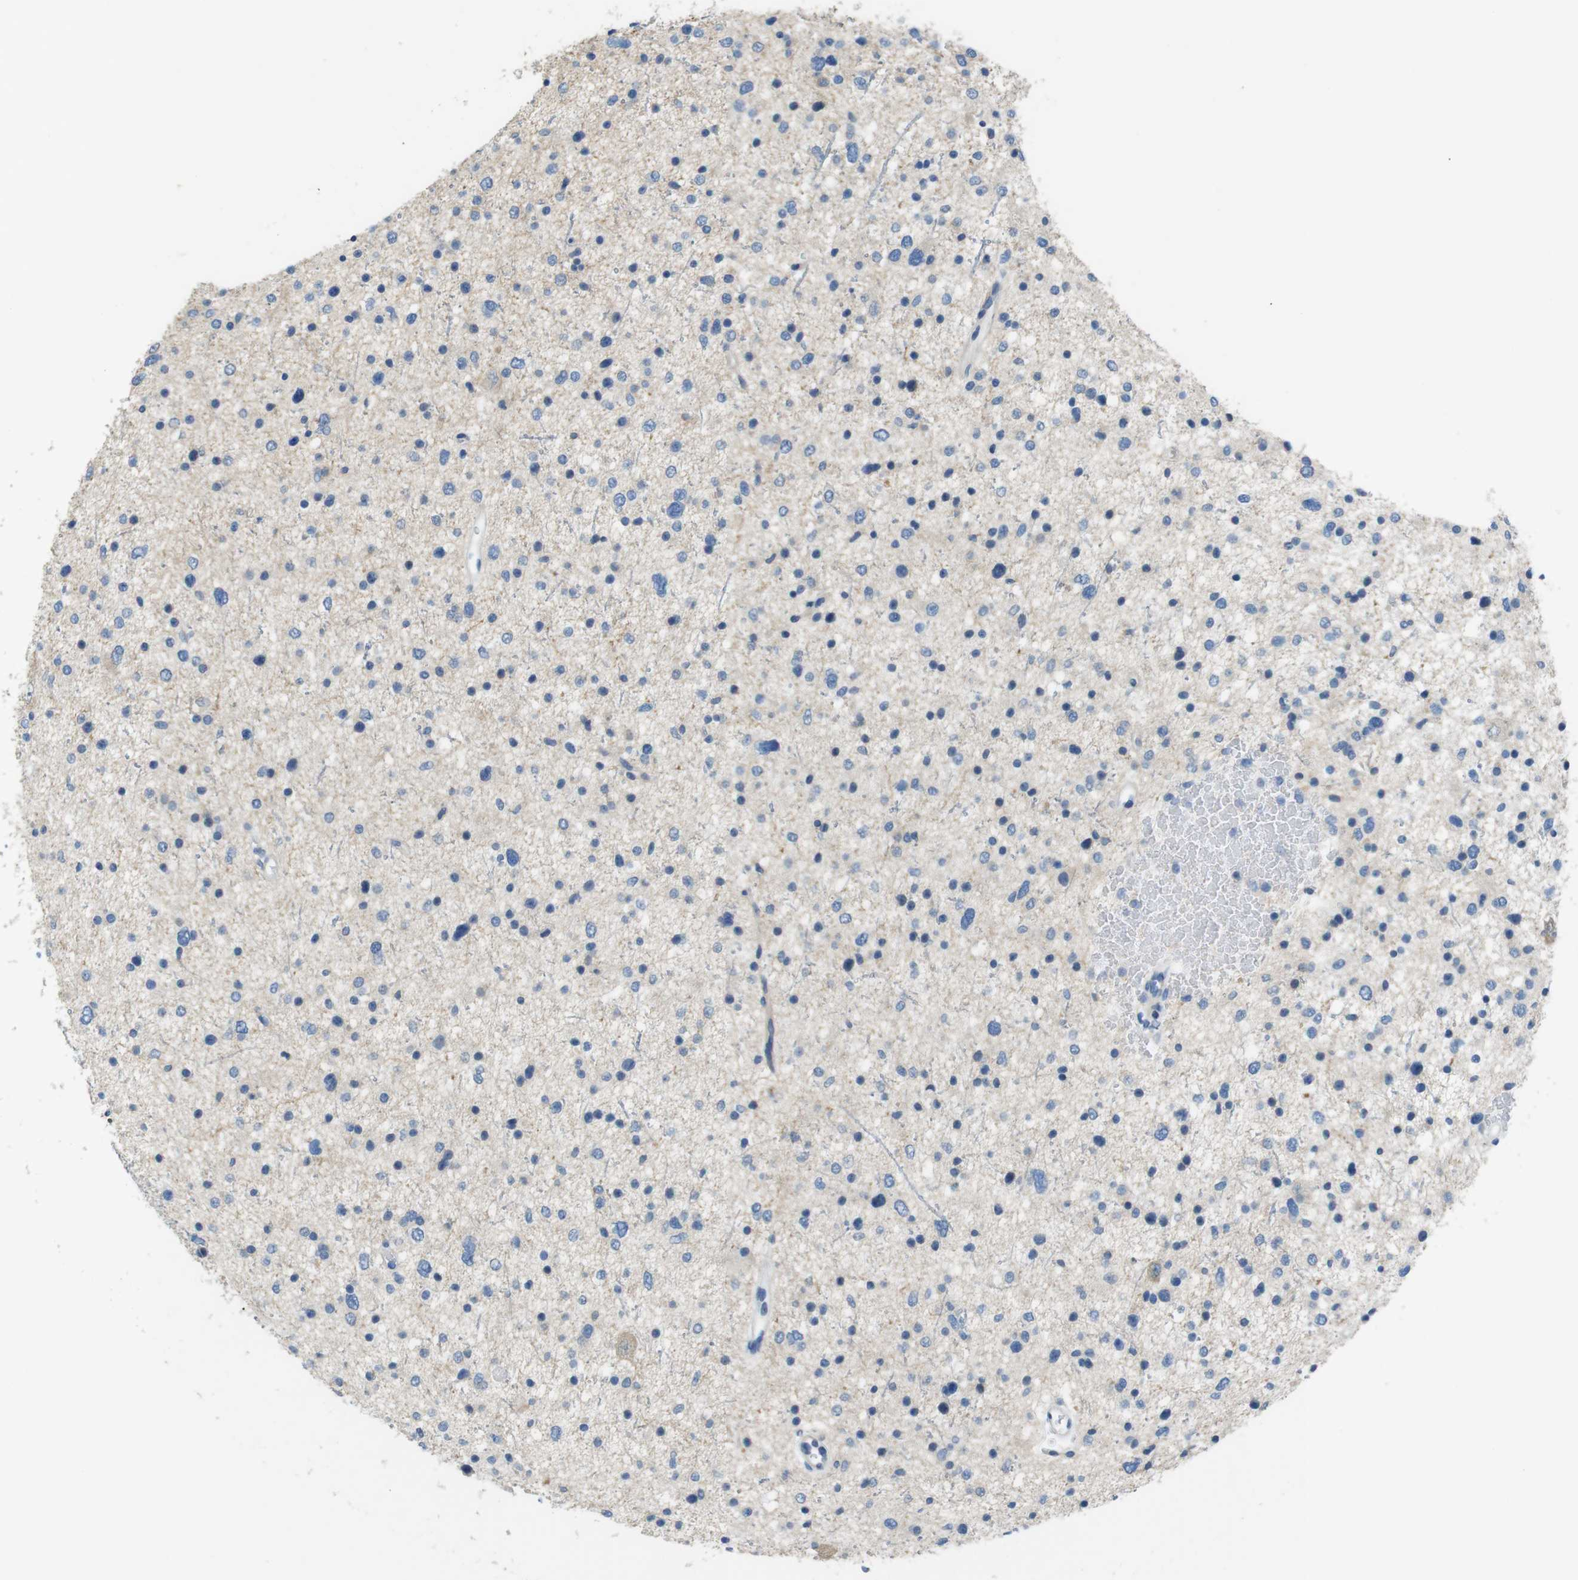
{"staining": {"intensity": "negative", "quantity": "none", "location": "none"}, "tissue": "glioma", "cell_type": "Tumor cells", "image_type": "cancer", "snomed": [{"axis": "morphology", "description": "Glioma, malignant, Low grade"}, {"axis": "topography", "description": "Brain"}], "caption": "Immunohistochemistry (IHC) image of neoplastic tissue: human glioma stained with DAB demonstrates no significant protein positivity in tumor cells.", "gene": "TJP3", "patient": {"sex": "female", "age": 37}}